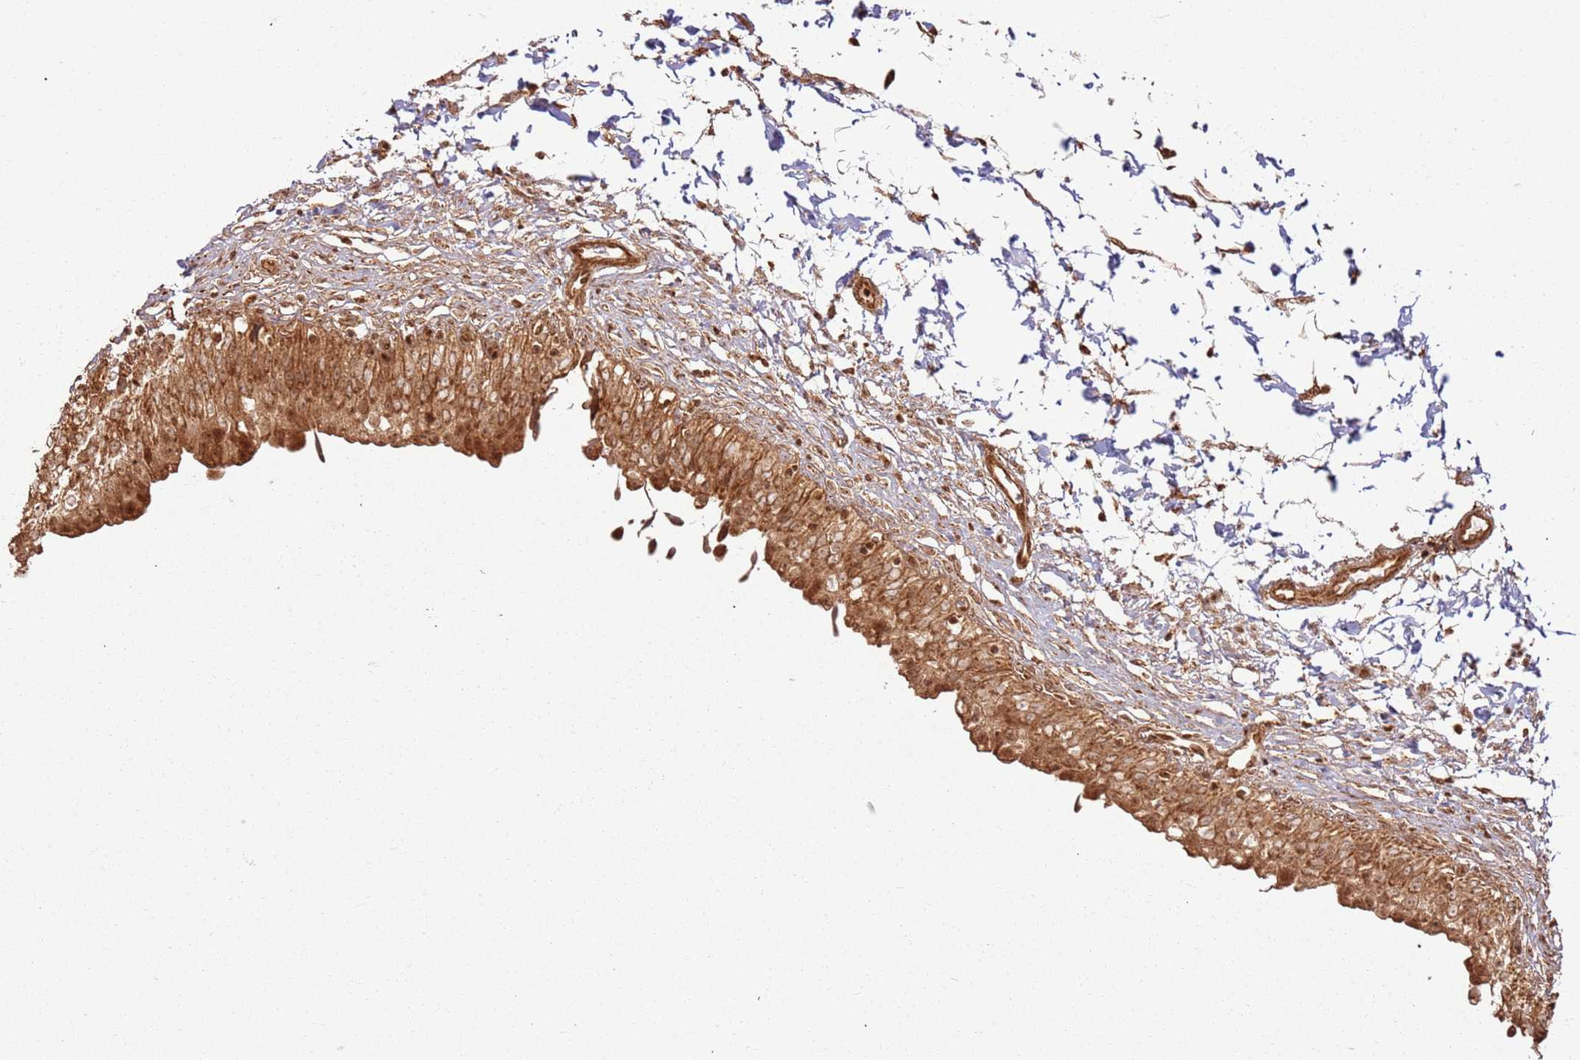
{"staining": {"intensity": "strong", "quantity": ">75%", "location": "cytoplasmic/membranous,nuclear"}, "tissue": "urinary bladder", "cell_type": "Urothelial cells", "image_type": "normal", "snomed": [{"axis": "morphology", "description": "Normal tissue, NOS"}, {"axis": "topography", "description": "Urinary bladder"}], "caption": "Protein expression analysis of benign urinary bladder displays strong cytoplasmic/membranous,nuclear expression in about >75% of urothelial cells.", "gene": "TBC1D13", "patient": {"sex": "male", "age": 55}}